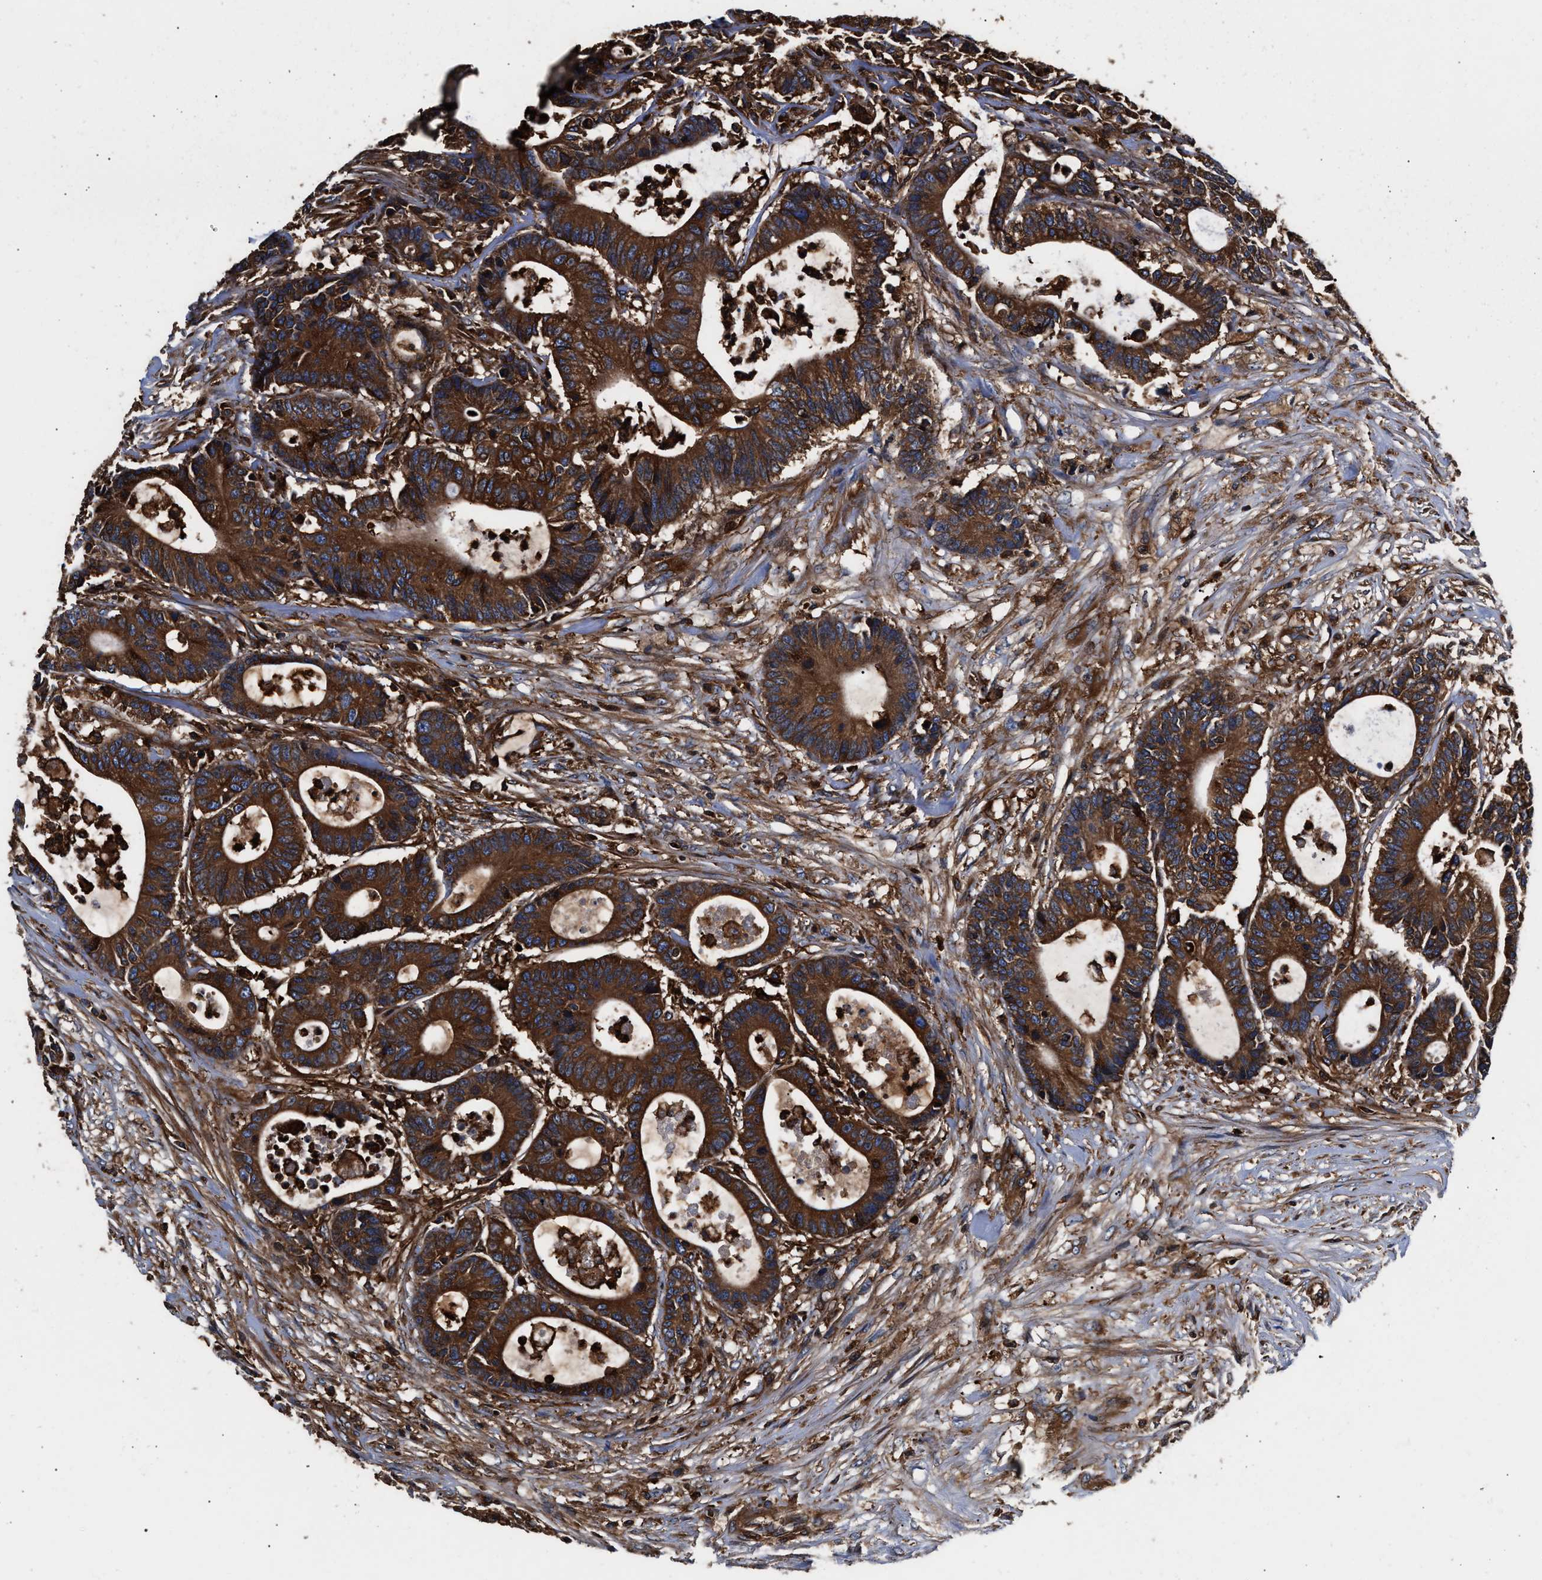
{"staining": {"intensity": "strong", "quantity": ">75%", "location": "cytoplasmic/membranous"}, "tissue": "colorectal cancer", "cell_type": "Tumor cells", "image_type": "cancer", "snomed": [{"axis": "morphology", "description": "Adenocarcinoma, NOS"}, {"axis": "topography", "description": "Colon"}], "caption": "Immunohistochemistry (IHC) of human adenocarcinoma (colorectal) displays high levels of strong cytoplasmic/membranous positivity in about >75% of tumor cells.", "gene": "KYAT1", "patient": {"sex": "female", "age": 84}}